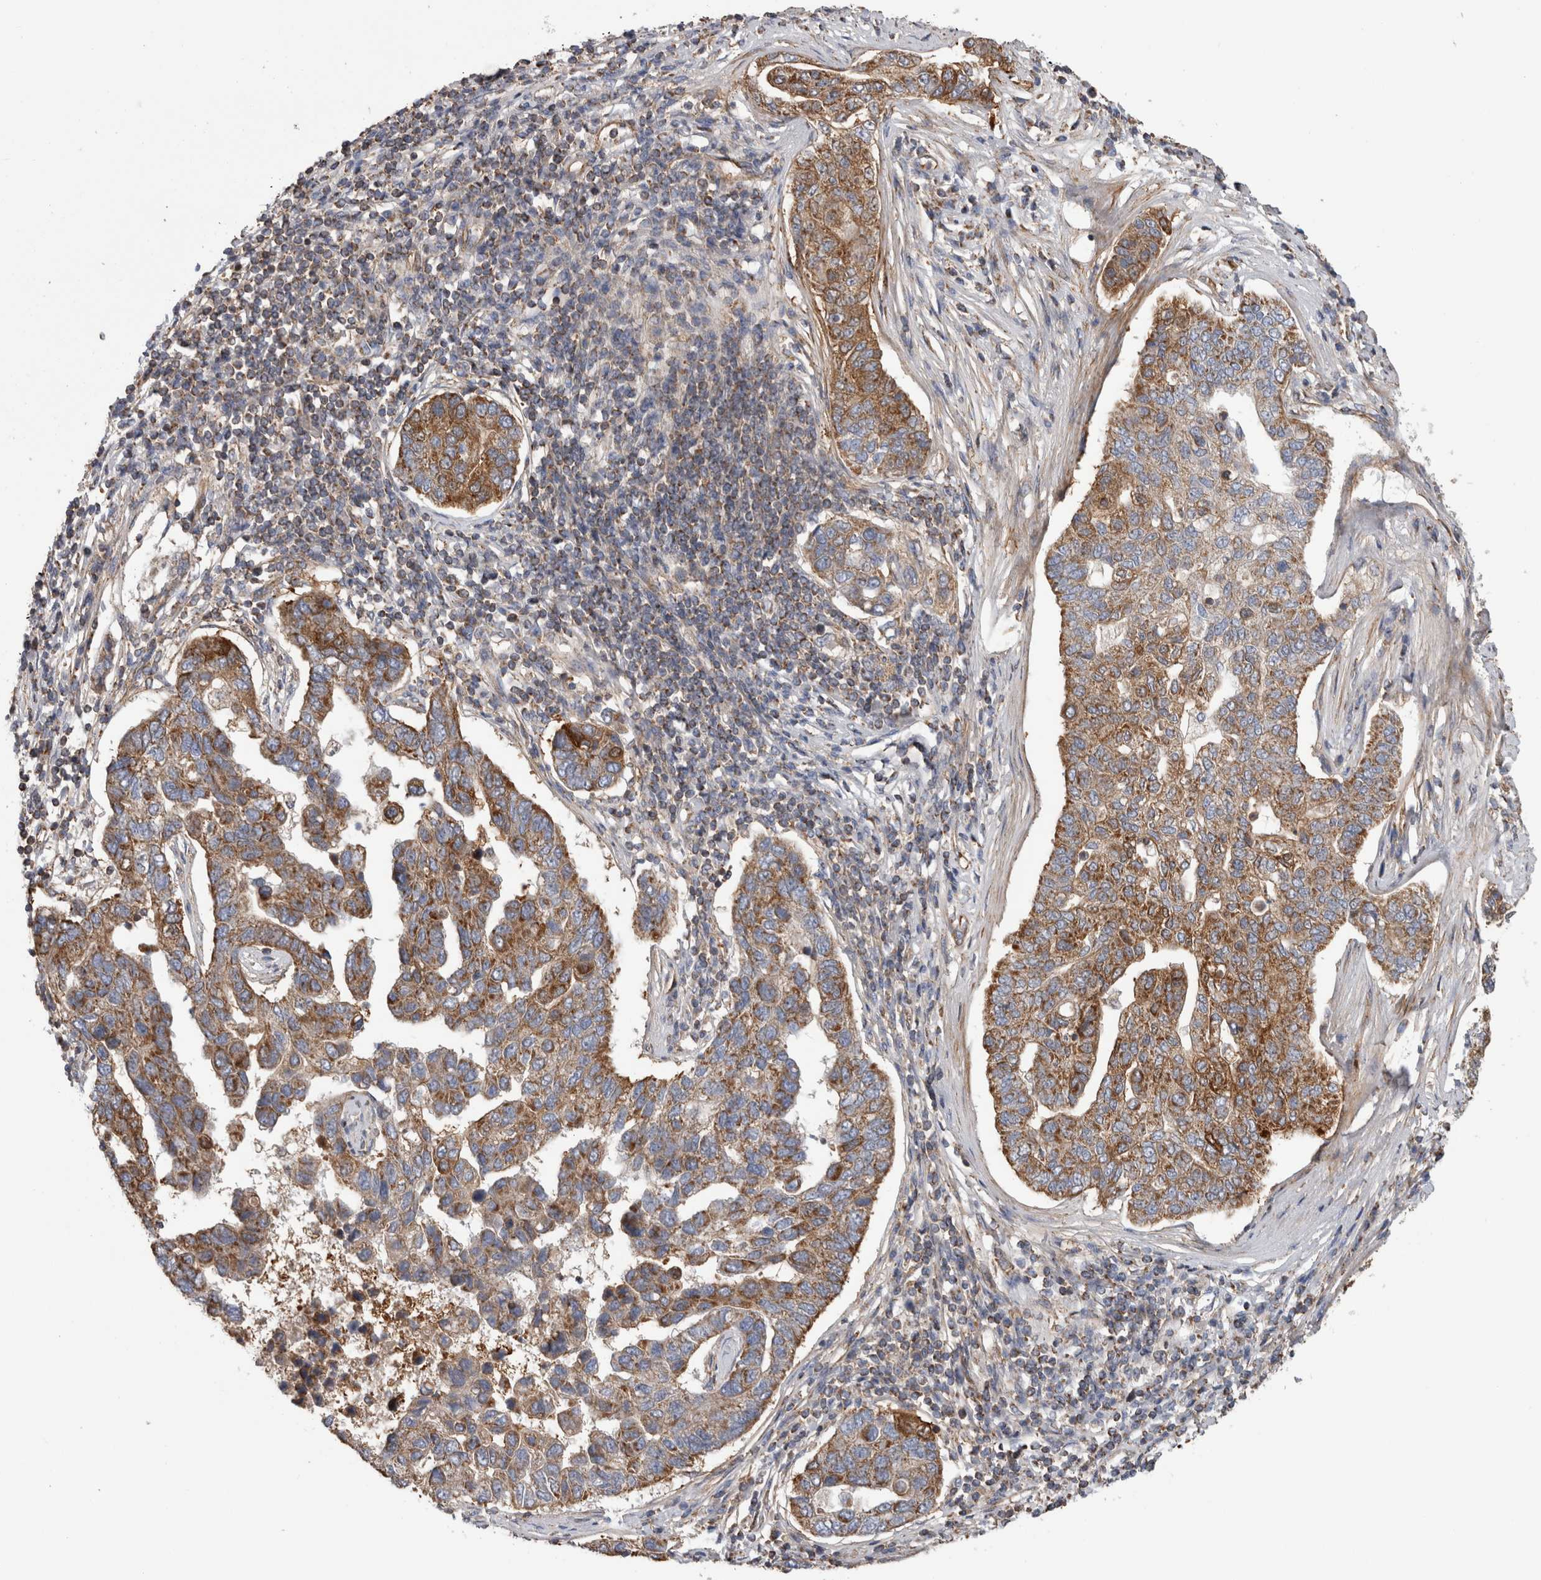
{"staining": {"intensity": "moderate", "quantity": "25%-75%", "location": "cytoplasmic/membranous"}, "tissue": "pancreatic cancer", "cell_type": "Tumor cells", "image_type": "cancer", "snomed": [{"axis": "morphology", "description": "Adenocarcinoma, NOS"}, {"axis": "topography", "description": "Pancreas"}], "caption": "An immunohistochemistry image of neoplastic tissue is shown. Protein staining in brown shows moderate cytoplasmic/membranous positivity in pancreatic cancer (adenocarcinoma) within tumor cells.", "gene": "SFXN2", "patient": {"sex": "female", "age": 61}}